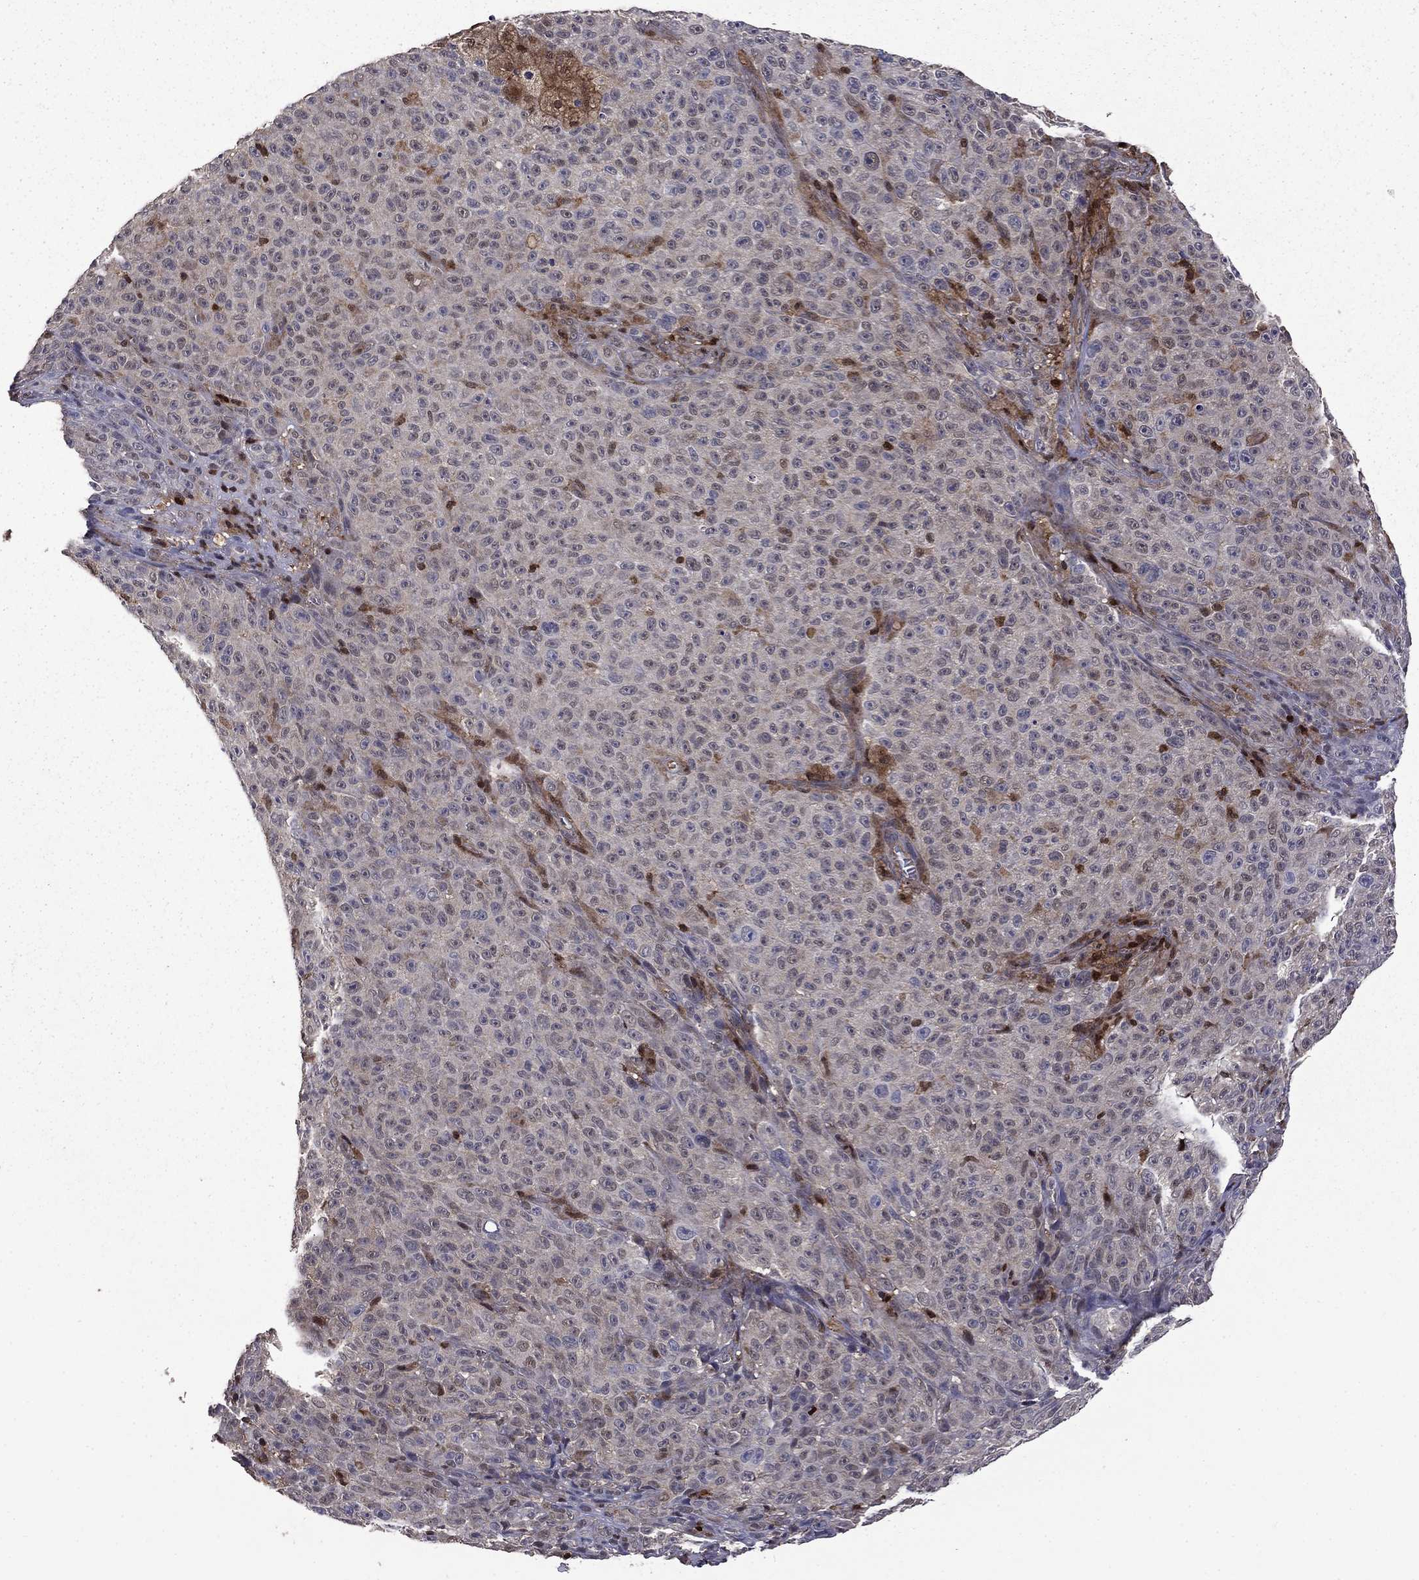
{"staining": {"intensity": "weak", "quantity": "25%-75%", "location": "cytoplasmic/membranous"}, "tissue": "melanoma", "cell_type": "Tumor cells", "image_type": "cancer", "snomed": [{"axis": "morphology", "description": "Malignant melanoma, NOS"}, {"axis": "topography", "description": "Skin"}], "caption": "Protein staining of malignant melanoma tissue reveals weak cytoplasmic/membranous staining in about 25%-75% of tumor cells.", "gene": "APPBP2", "patient": {"sex": "female", "age": 82}}